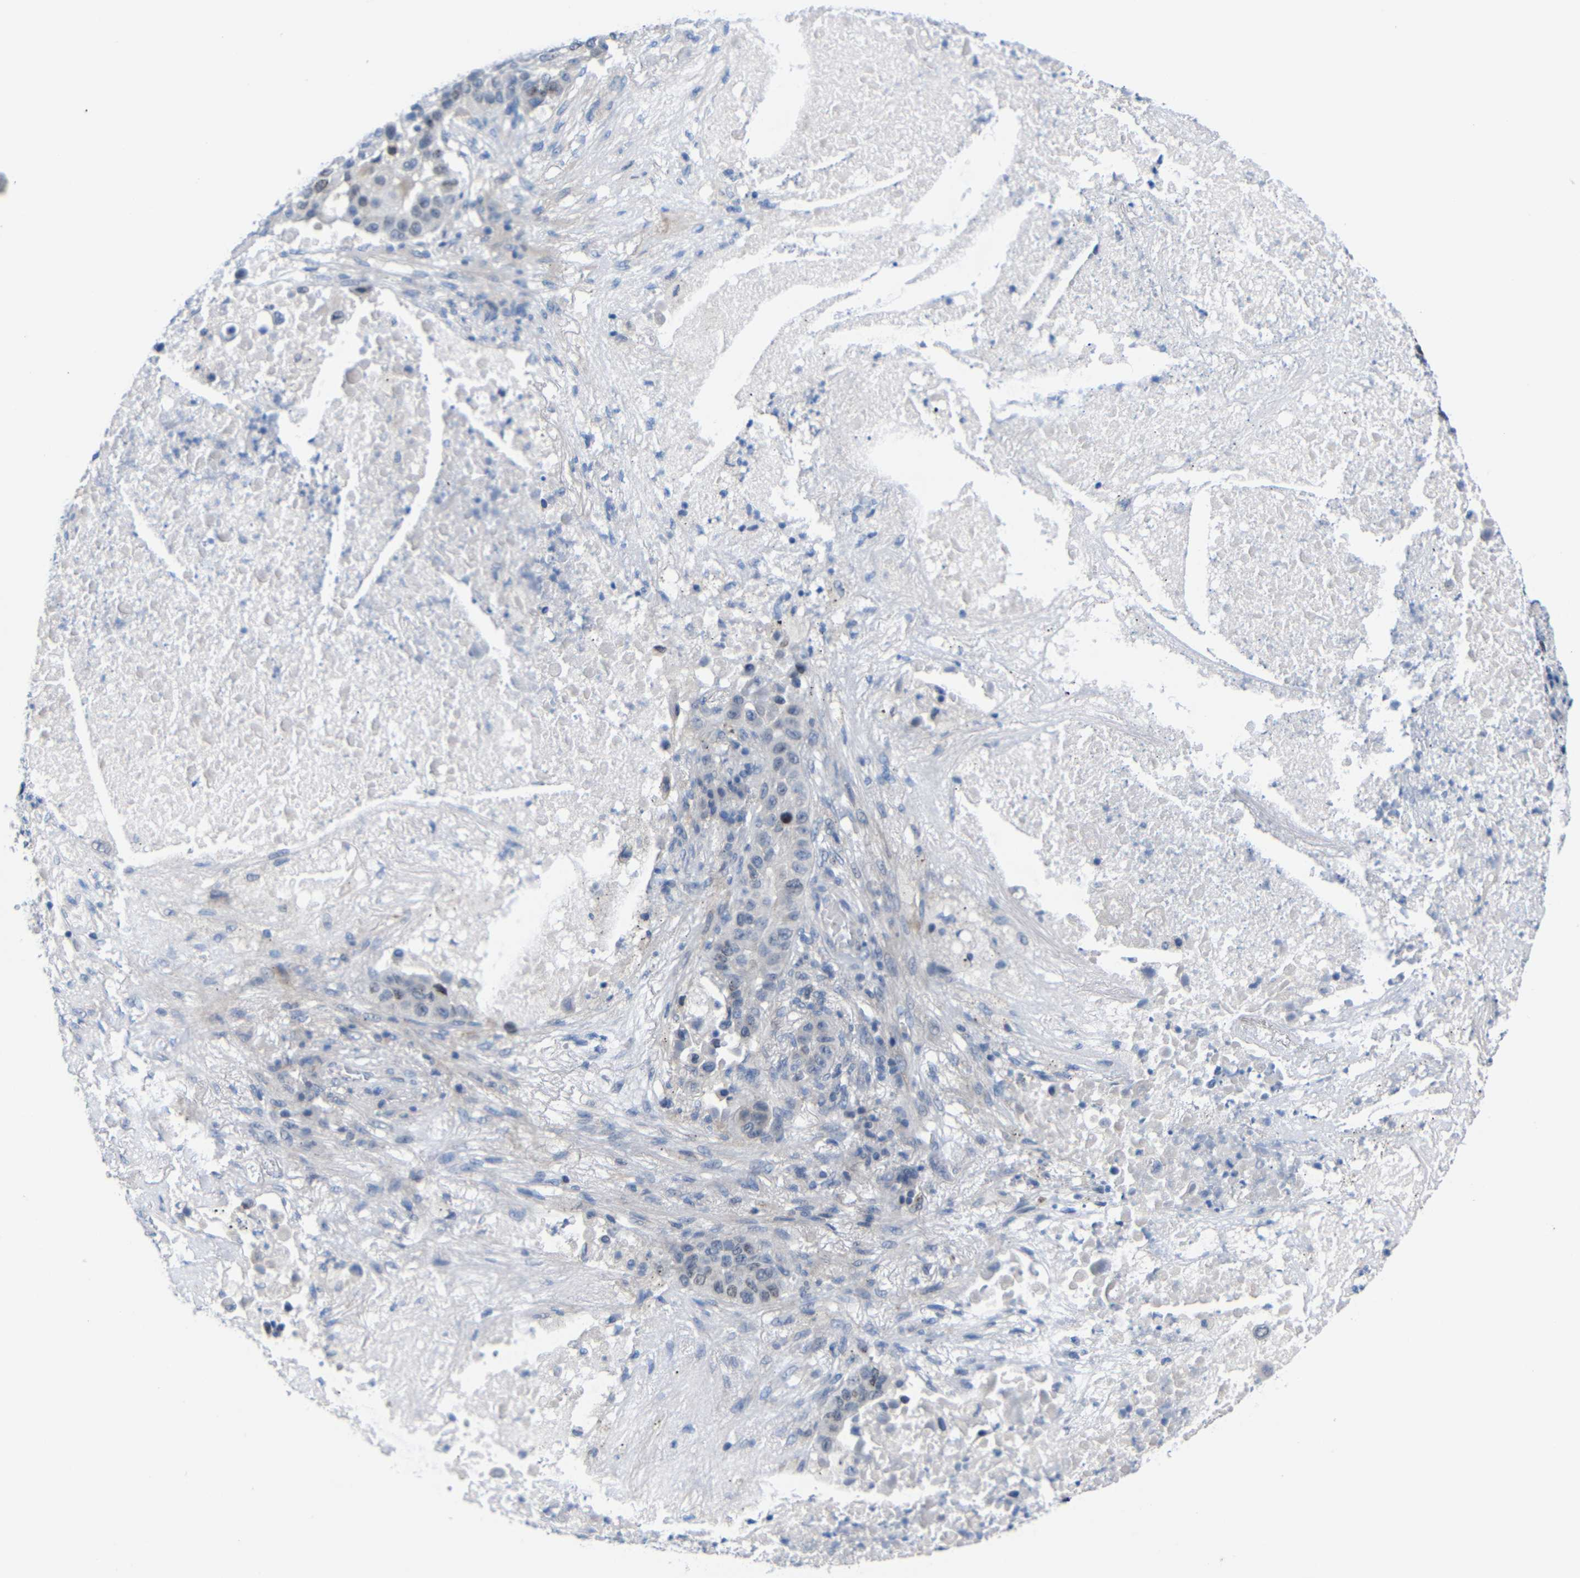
{"staining": {"intensity": "moderate", "quantity": "<25%", "location": "nuclear"}, "tissue": "lung cancer", "cell_type": "Tumor cells", "image_type": "cancer", "snomed": [{"axis": "morphology", "description": "Squamous cell carcinoma, NOS"}, {"axis": "topography", "description": "Lung"}], "caption": "Immunohistochemistry (DAB) staining of lung squamous cell carcinoma displays moderate nuclear protein expression in approximately <25% of tumor cells. The protein of interest is stained brown, and the nuclei are stained in blue (DAB IHC with brightfield microscopy, high magnification).", "gene": "CMTM1", "patient": {"sex": "male", "age": 57}}